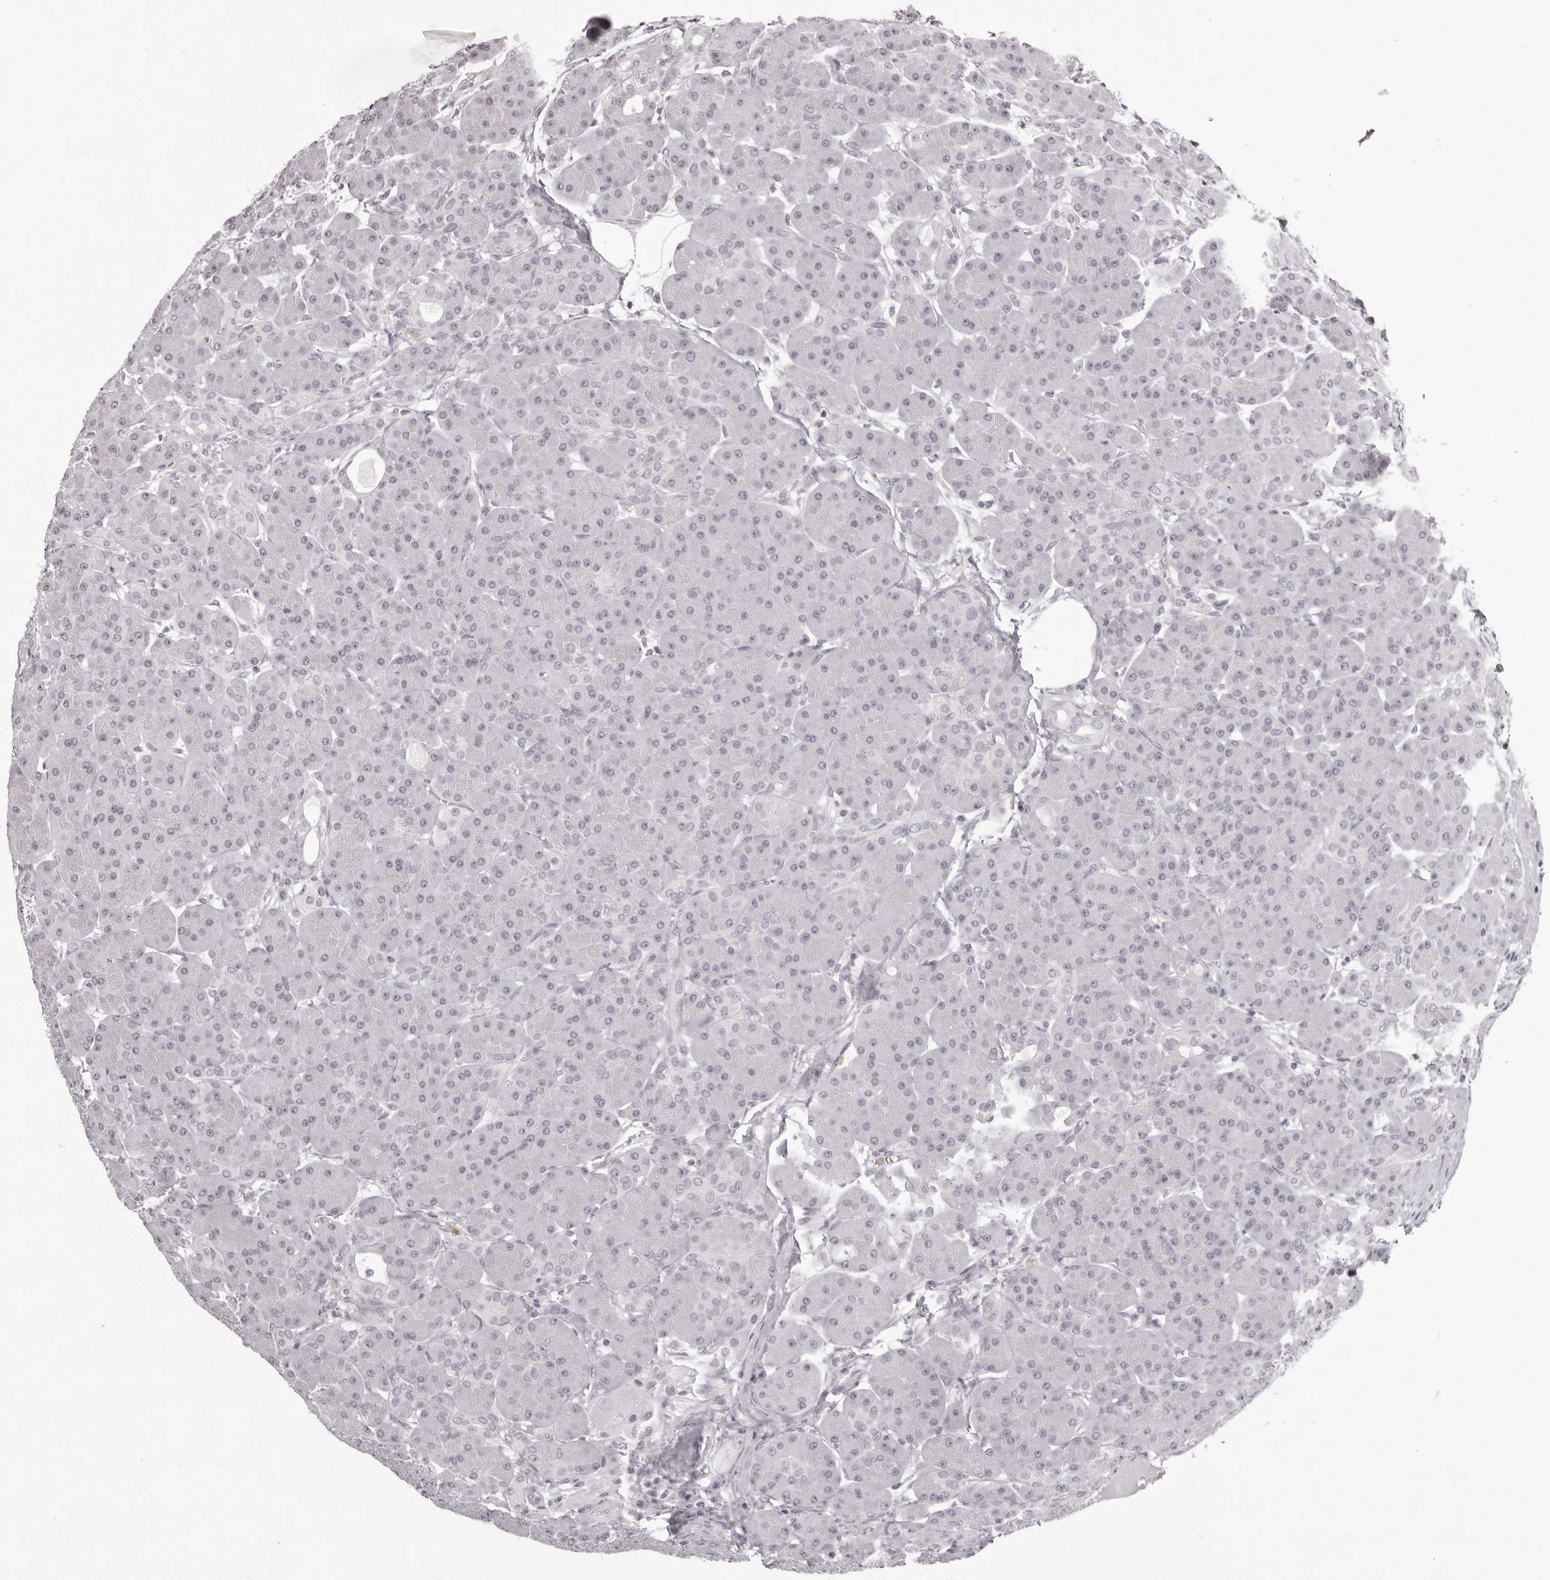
{"staining": {"intensity": "negative", "quantity": "none", "location": "none"}, "tissue": "pancreas", "cell_type": "Exocrine glandular cells", "image_type": "normal", "snomed": [{"axis": "morphology", "description": "Normal tissue, NOS"}, {"axis": "topography", "description": "Pancreas"}], "caption": "Exocrine glandular cells show no significant positivity in unremarkable pancreas.", "gene": "C8orf74", "patient": {"sex": "male", "age": 63}}